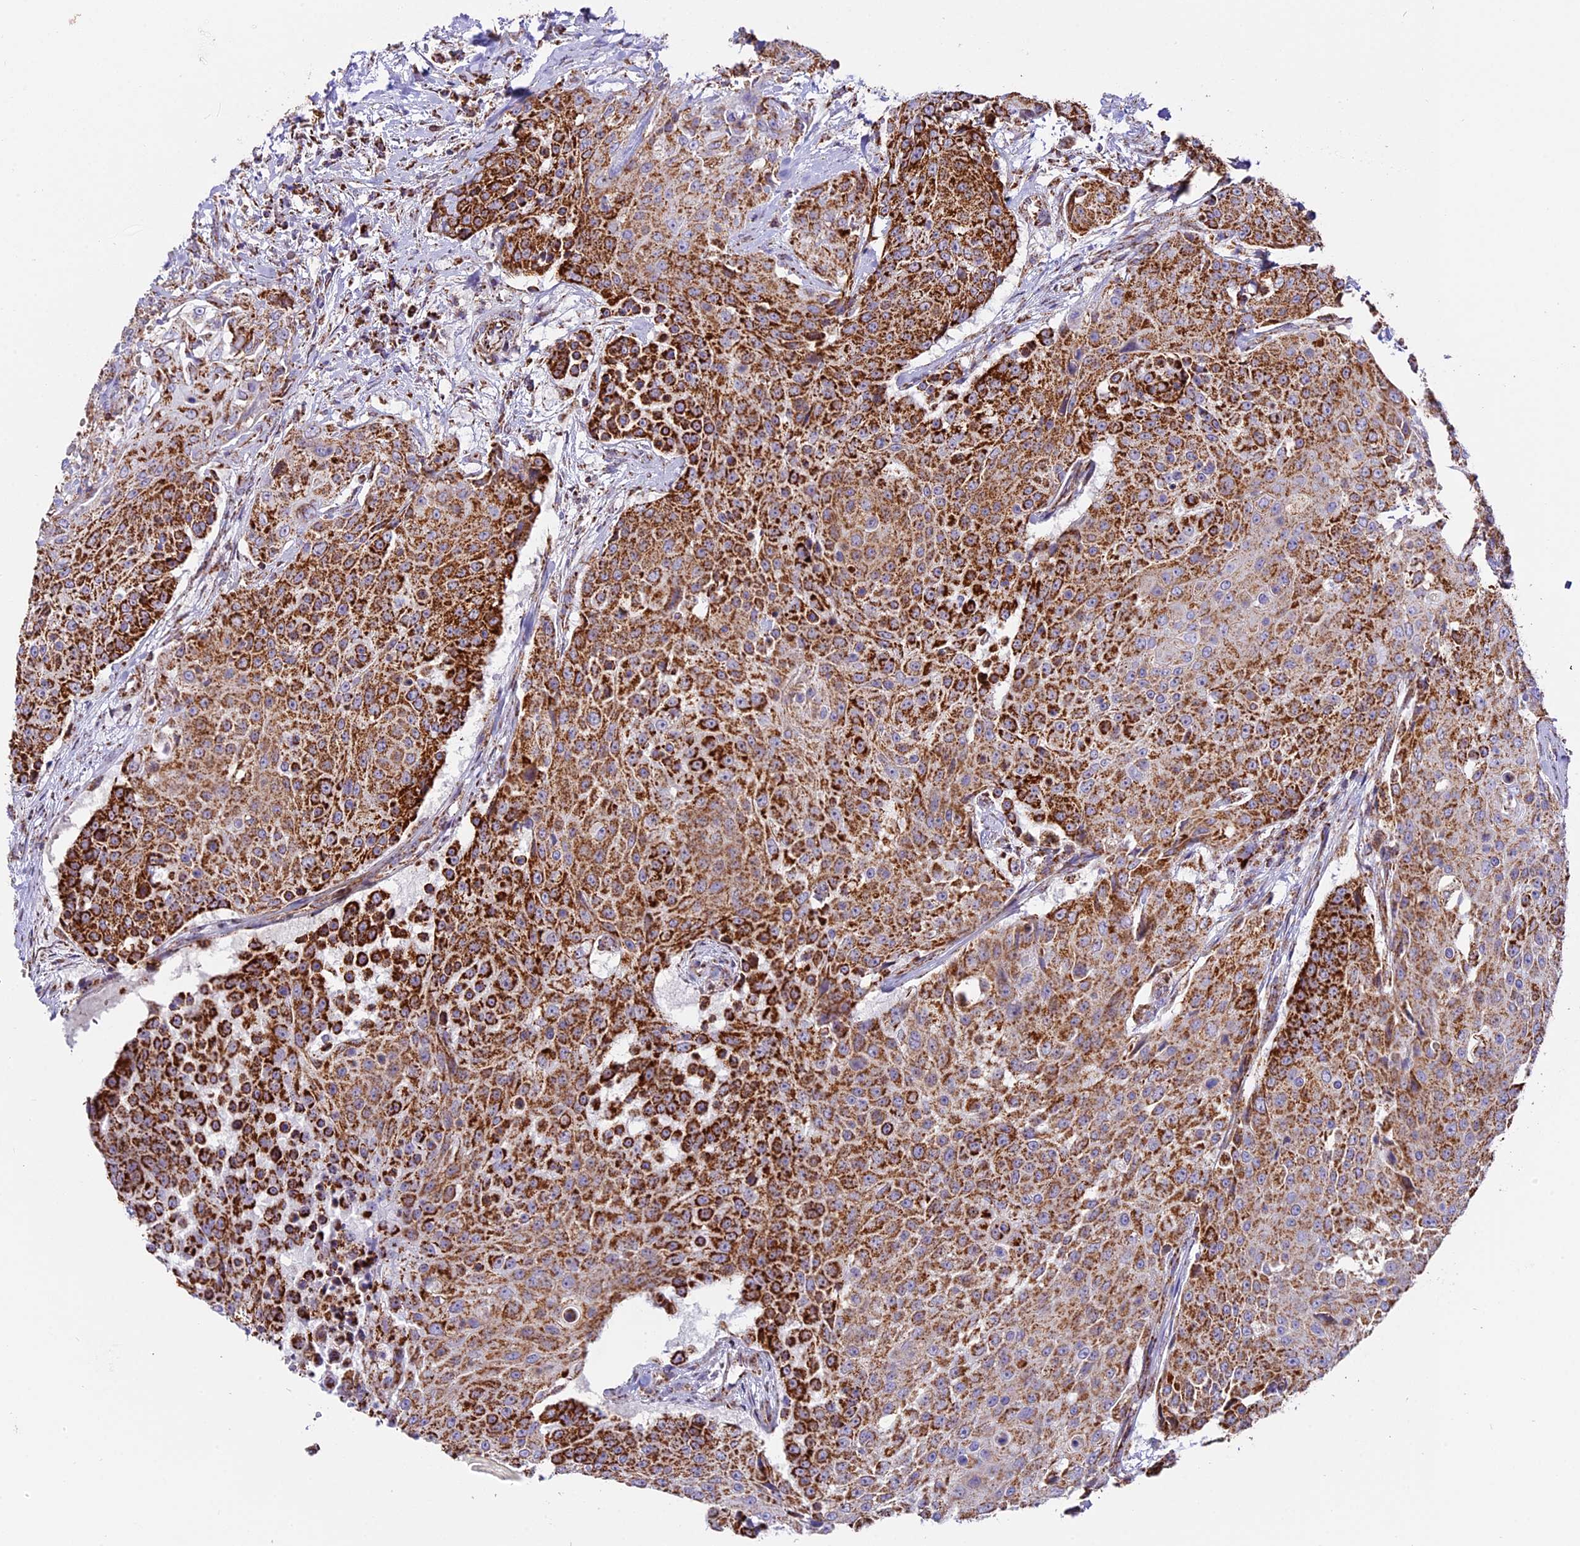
{"staining": {"intensity": "strong", "quantity": ">75%", "location": "cytoplasmic/membranous"}, "tissue": "urothelial cancer", "cell_type": "Tumor cells", "image_type": "cancer", "snomed": [{"axis": "morphology", "description": "Urothelial carcinoma, High grade"}, {"axis": "topography", "description": "Urinary bladder"}], "caption": "This image demonstrates immunohistochemistry staining of urothelial carcinoma (high-grade), with high strong cytoplasmic/membranous staining in approximately >75% of tumor cells.", "gene": "NDUFA8", "patient": {"sex": "female", "age": 63}}